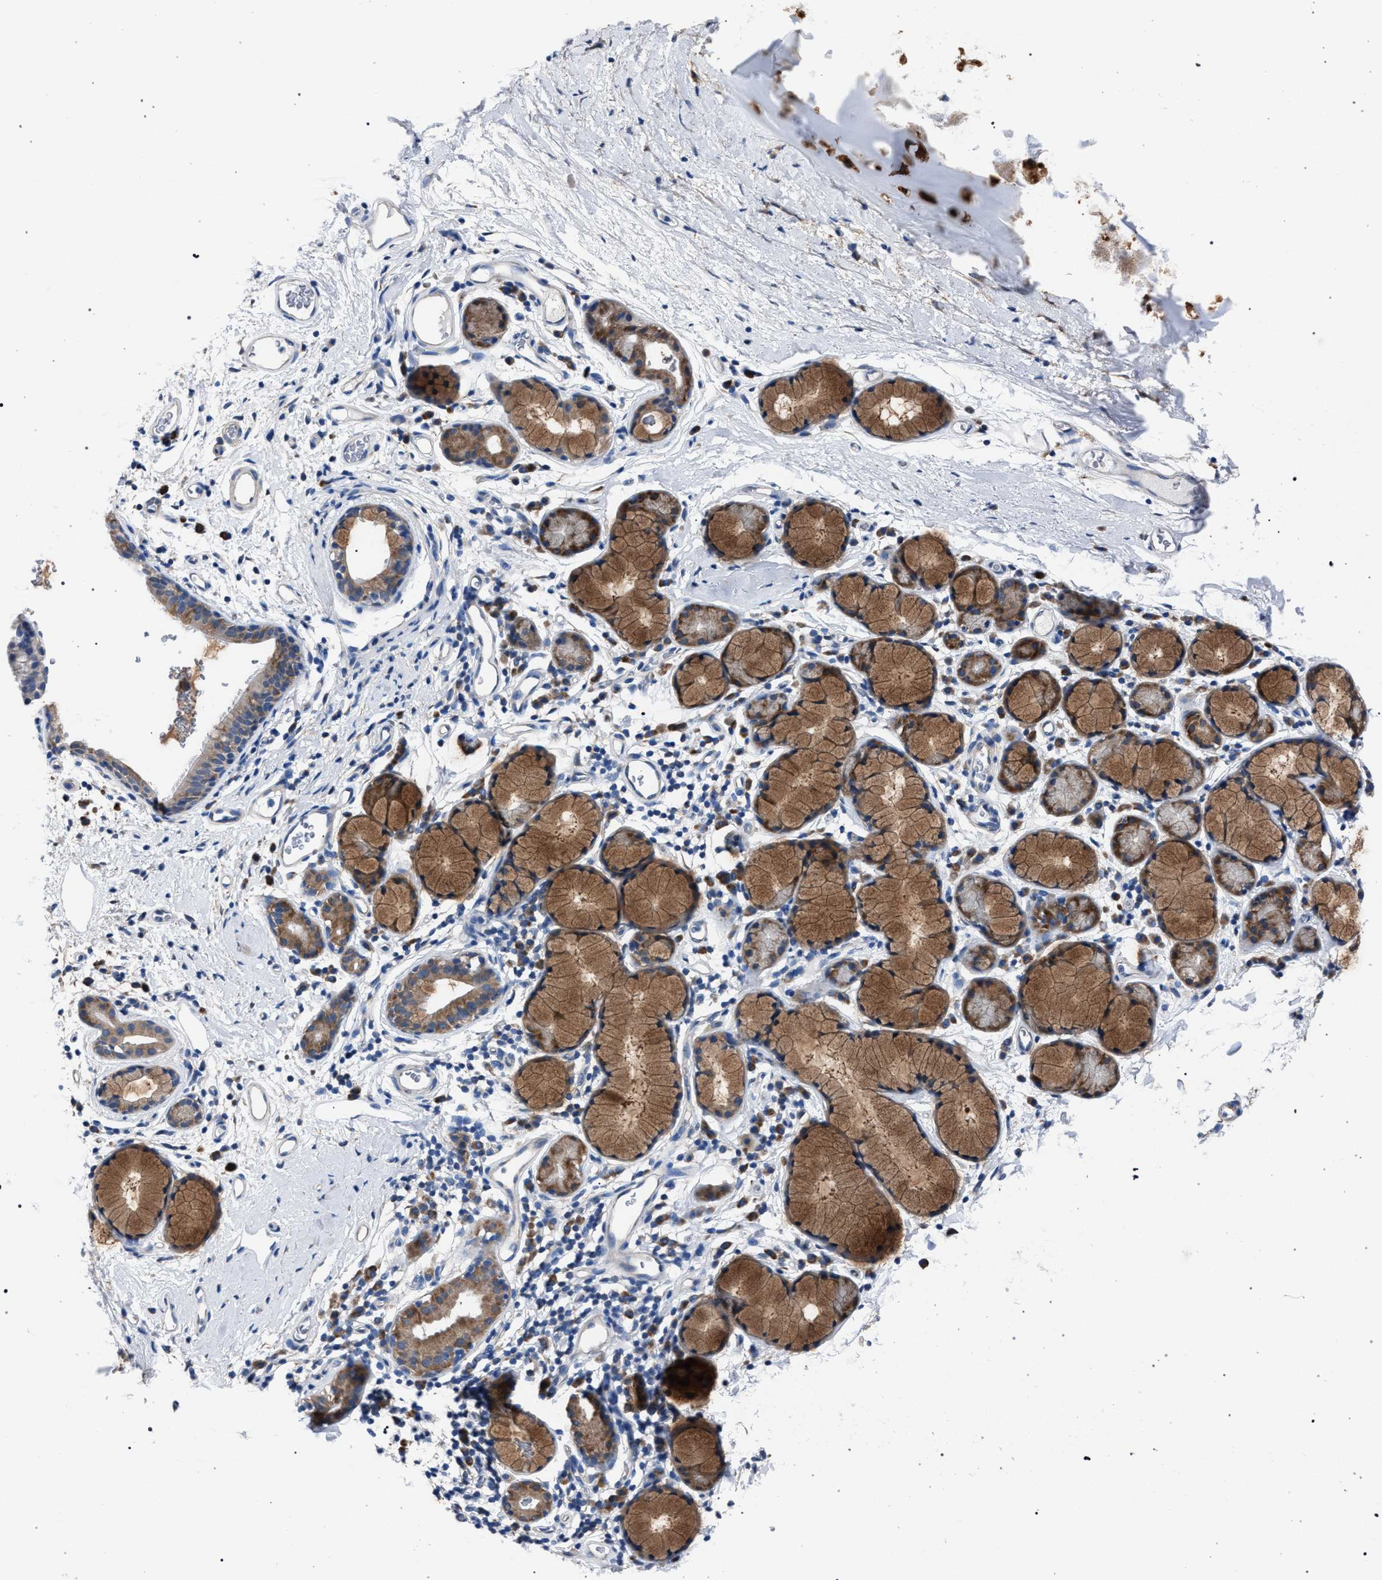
{"staining": {"intensity": "moderate", "quantity": ">75%", "location": "cytoplasmic/membranous"}, "tissue": "bronchus", "cell_type": "Respiratory epithelial cells", "image_type": "normal", "snomed": [{"axis": "morphology", "description": "Normal tissue, NOS"}, {"axis": "topography", "description": "Cartilage tissue"}, {"axis": "topography", "description": "Bronchus"}], "caption": "An IHC histopathology image of benign tissue is shown. Protein staining in brown shows moderate cytoplasmic/membranous positivity in bronchus within respiratory epithelial cells.", "gene": "CRYZ", "patient": {"sex": "female", "age": 53}}